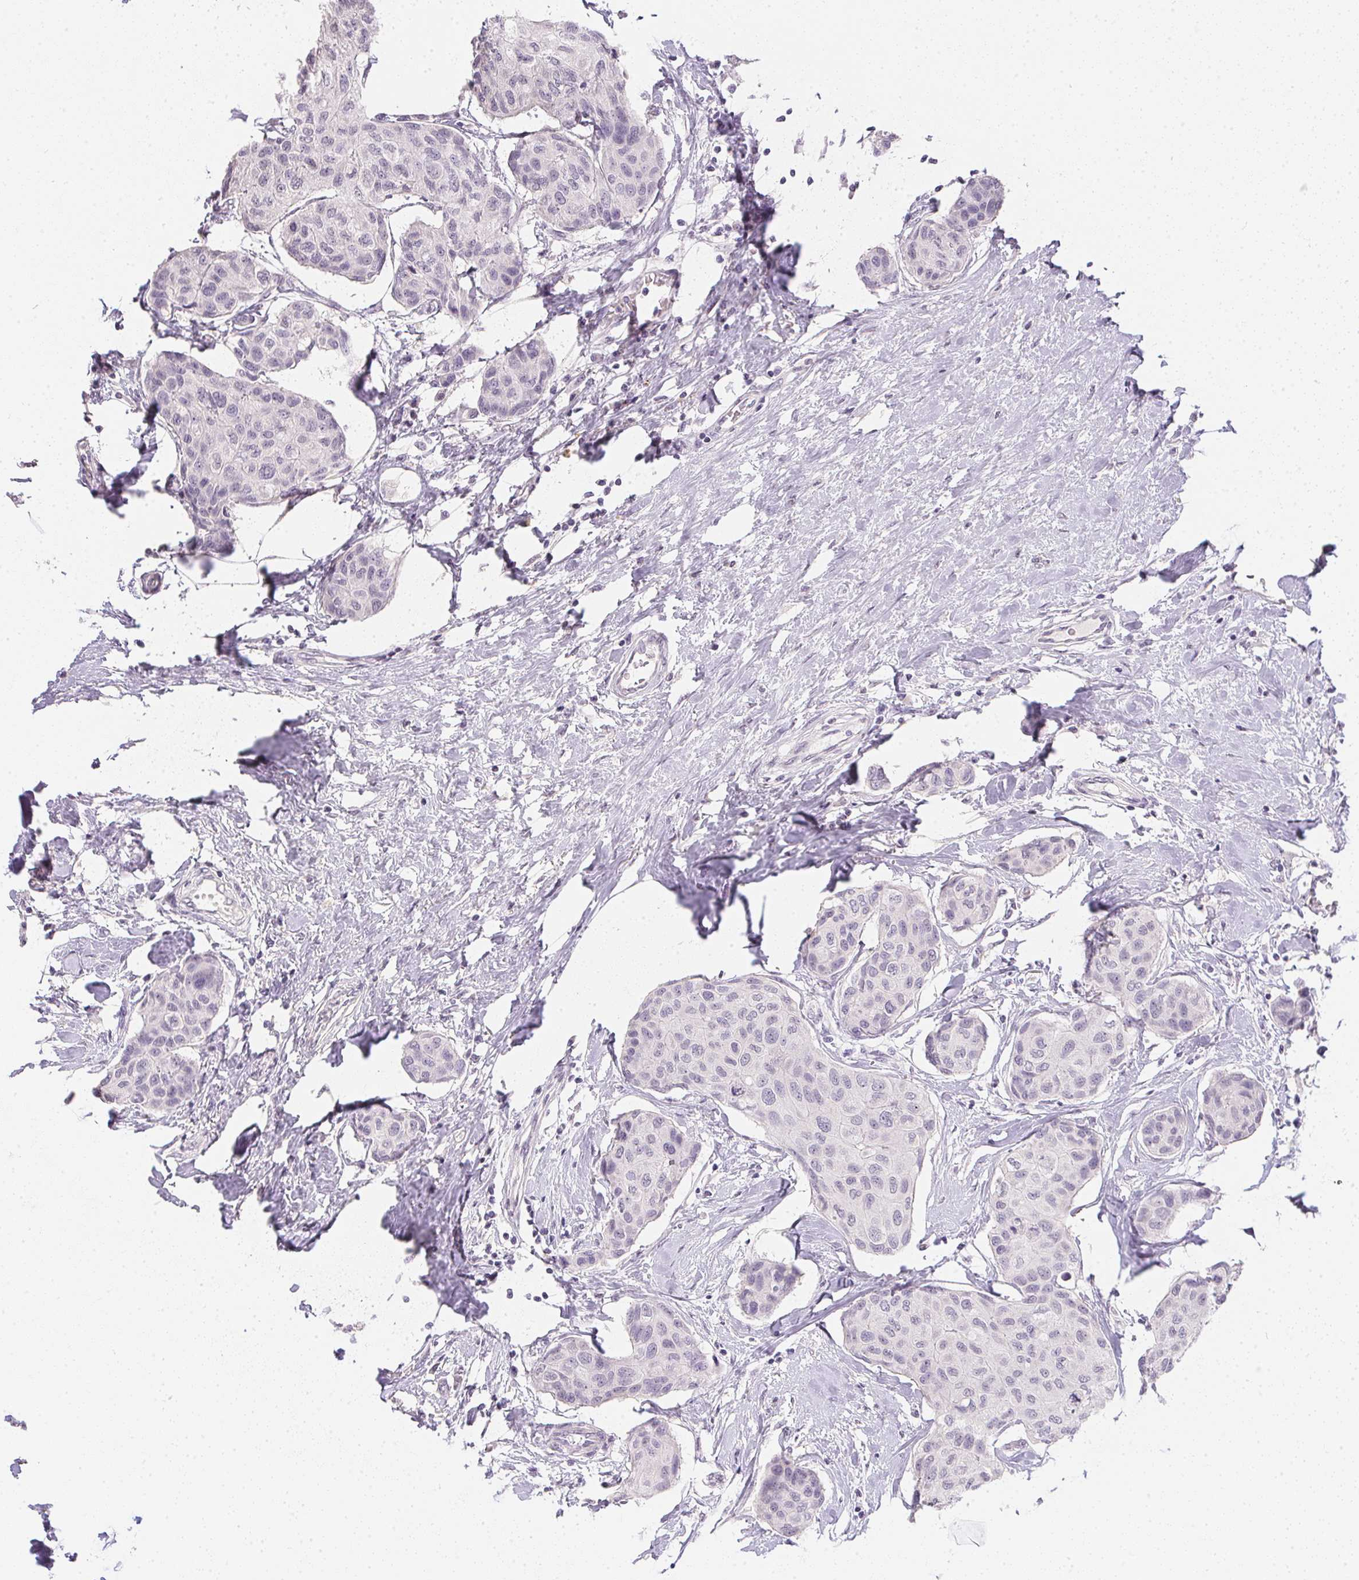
{"staining": {"intensity": "negative", "quantity": "none", "location": "none"}, "tissue": "breast cancer", "cell_type": "Tumor cells", "image_type": "cancer", "snomed": [{"axis": "morphology", "description": "Duct carcinoma"}, {"axis": "topography", "description": "Breast"}], "caption": "Immunohistochemistry (IHC) histopathology image of human breast cancer stained for a protein (brown), which displays no positivity in tumor cells.", "gene": "PPY", "patient": {"sex": "female", "age": 80}}